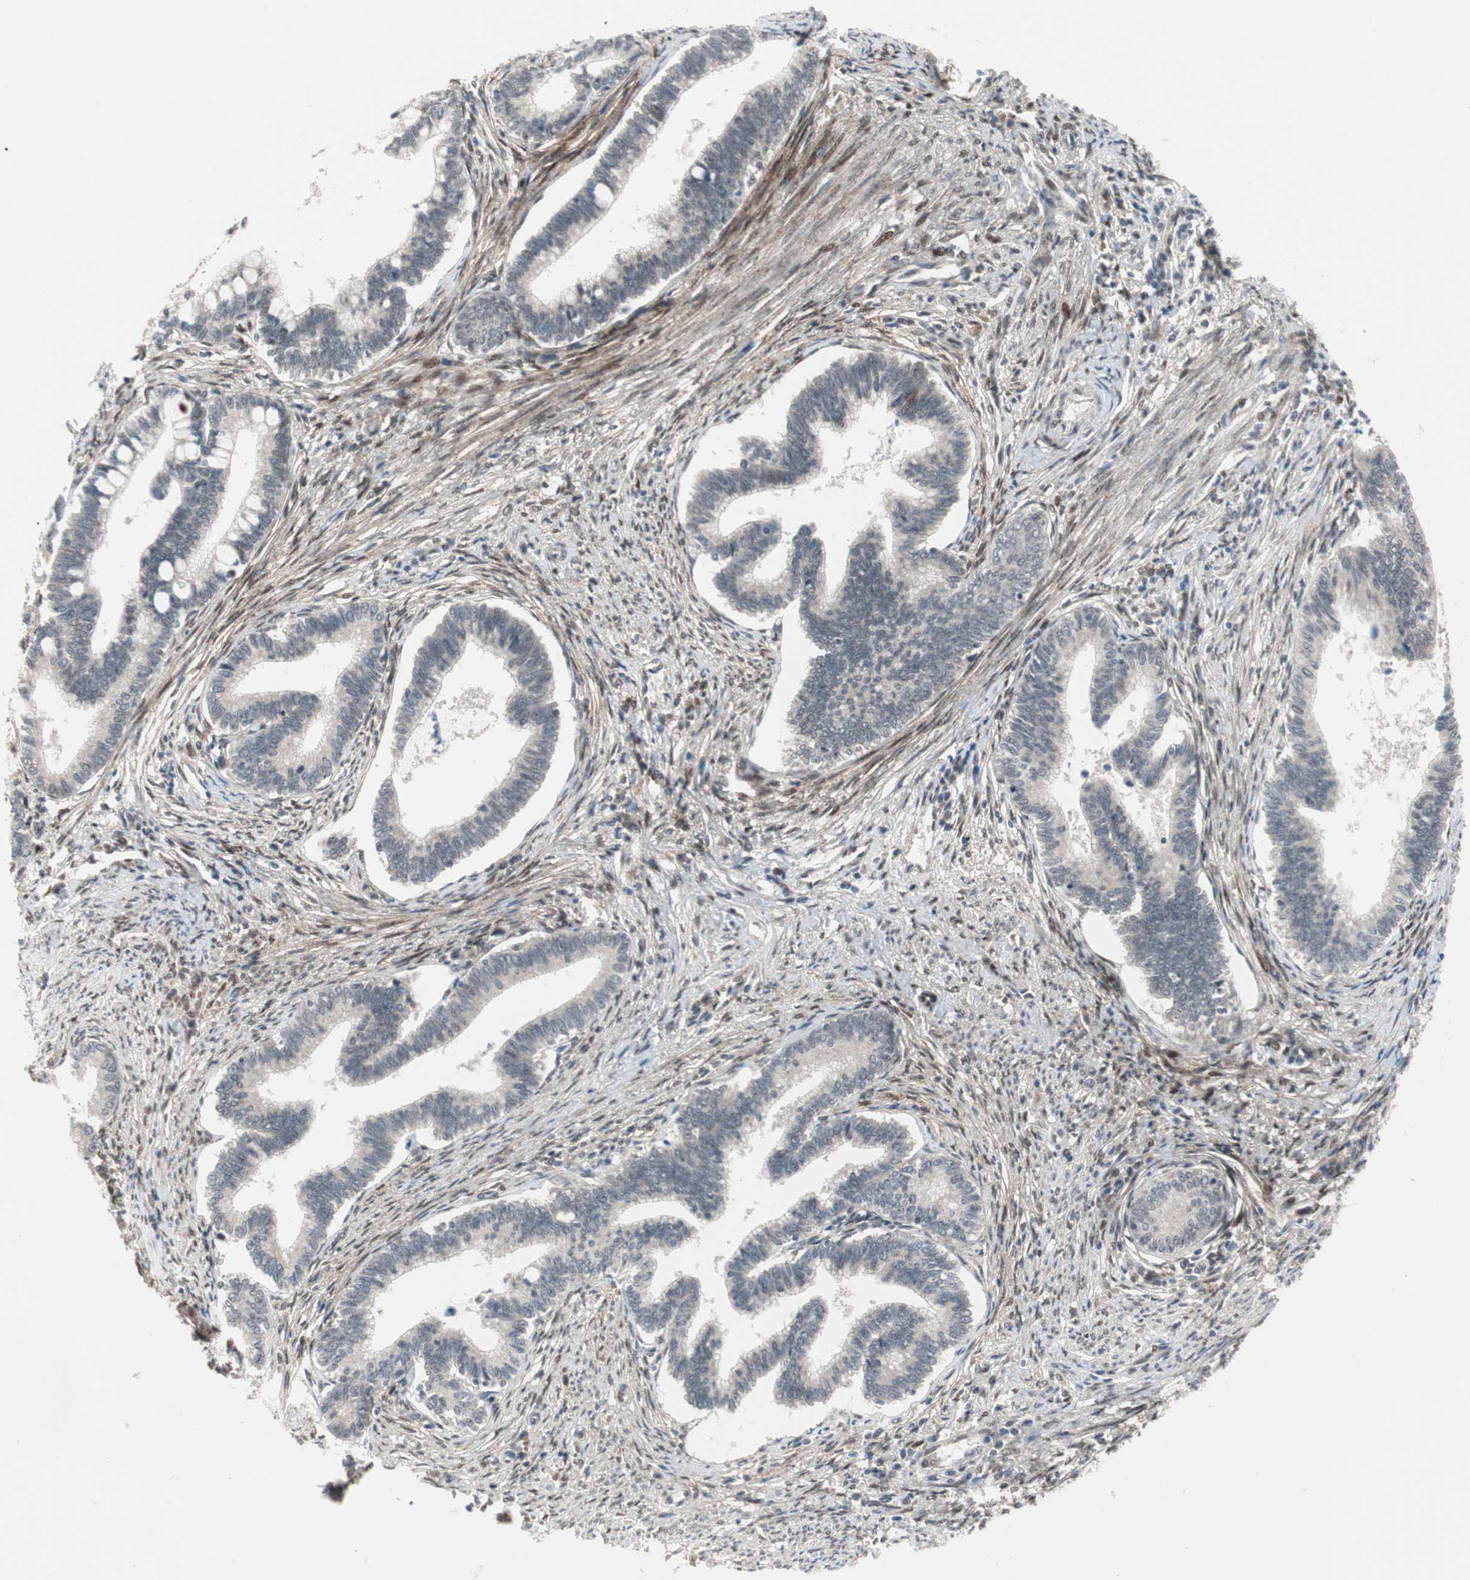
{"staining": {"intensity": "negative", "quantity": "none", "location": "none"}, "tissue": "cervical cancer", "cell_type": "Tumor cells", "image_type": "cancer", "snomed": [{"axis": "morphology", "description": "Adenocarcinoma, NOS"}, {"axis": "topography", "description": "Cervix"}], "caption": "This is a histopathology image of immunohistochemistry staining of cervical adenocarcinoma, which shows no staining in tumor cells.", "gene": "TCF12", "patient": {"sex": "female", "age": 36}}